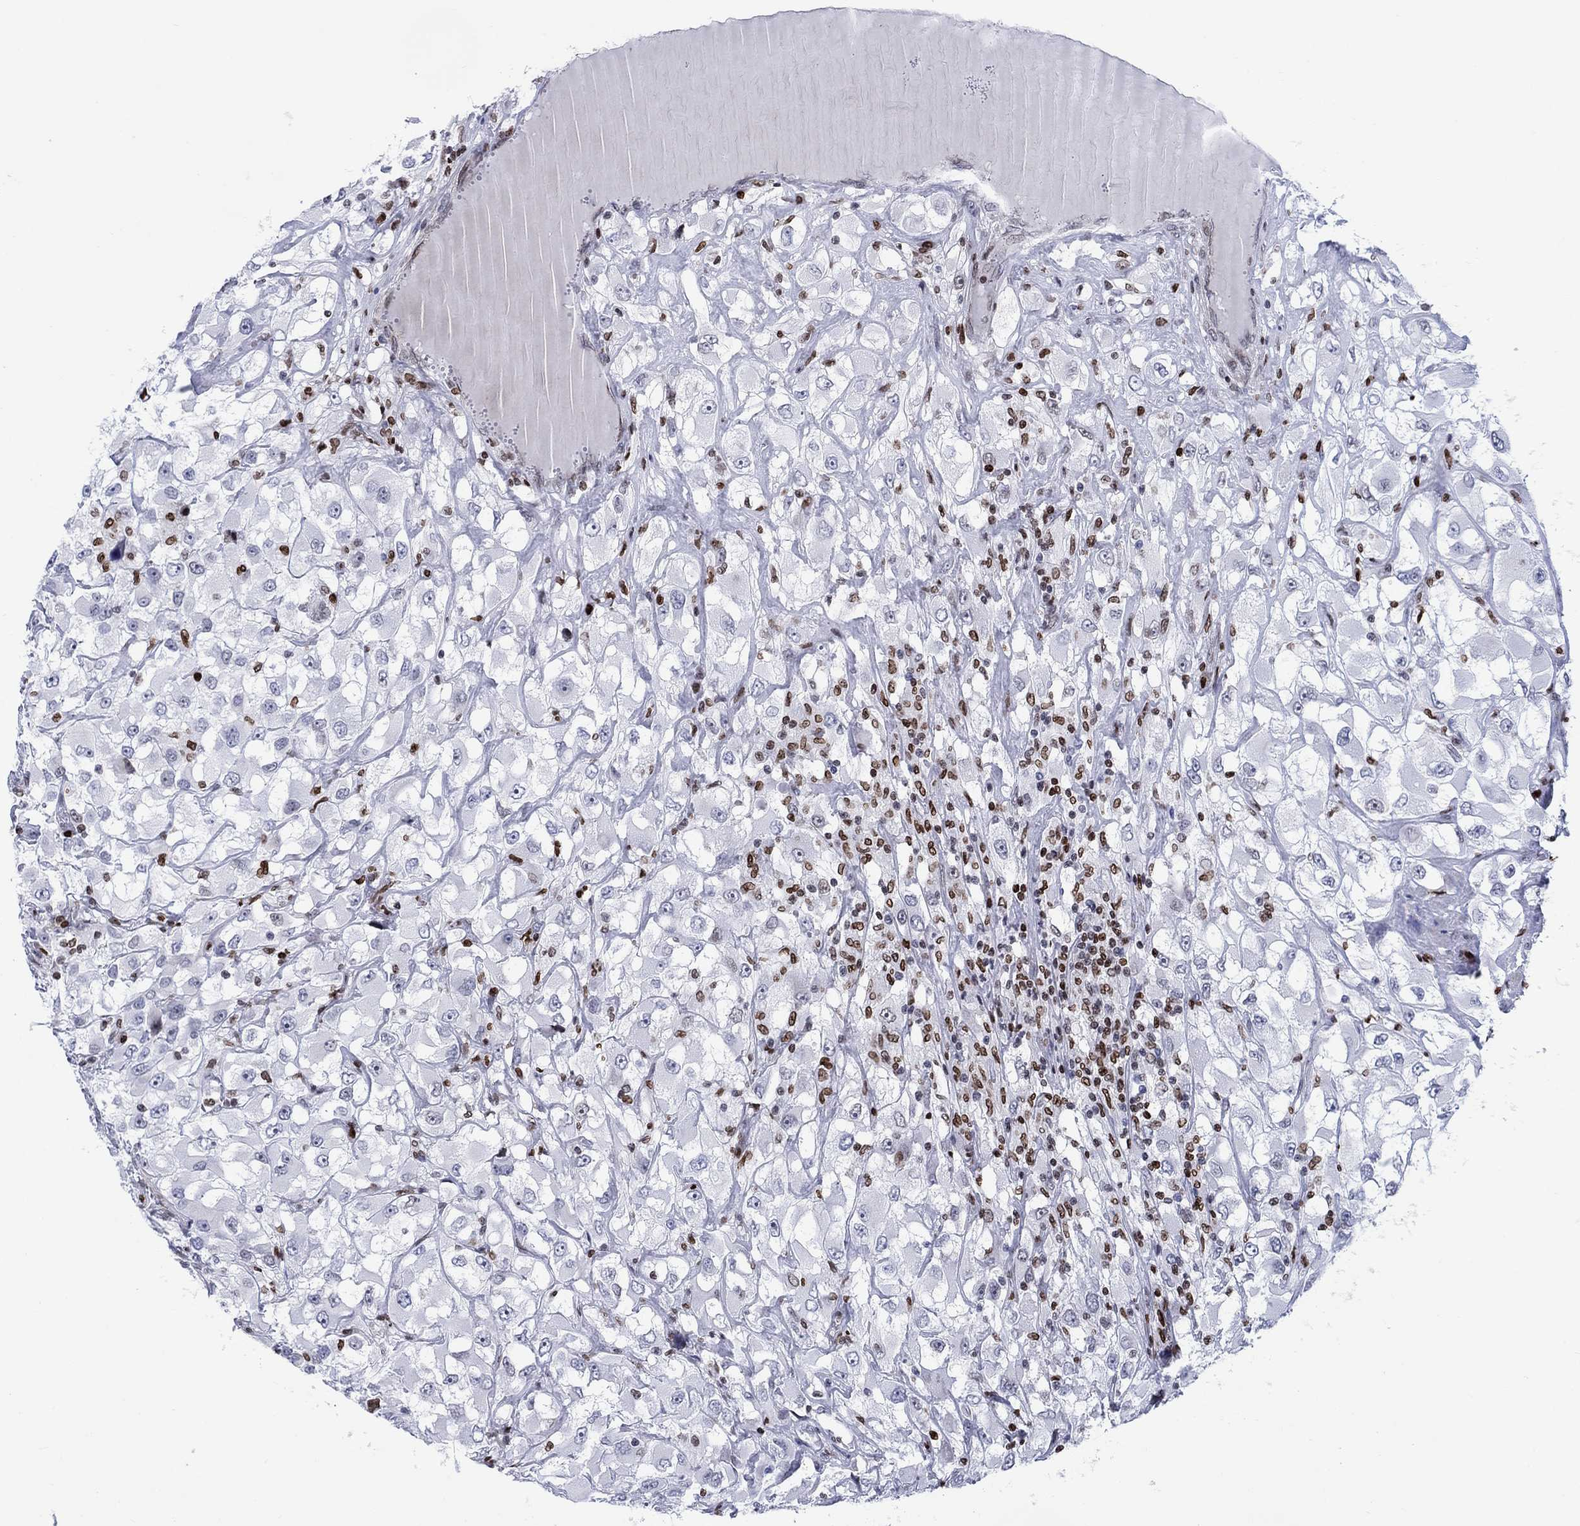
{"staining": {"intensity": "negative", "quantity": "none", "location": "none"}, "tissue": "renal cancer", "cell_type": "Tumor cells", "image_type": "cancer", "snomed": [{"axis": "morphology", "description": "Adenocarcinoma, NOS"}, {"axis": "topography", "description": "Kidney"}], "caption": "Renal cancer (adenocarcinoma) was stained to show a protein in brown. There is no significant staining in tumor cells. (DAB (3,3'-diaminobenzidine) immunohistochemistry with hematoxylin counter stain).", "gene": "HMGA1", "patient": {"sex": "female", "age": 52}}